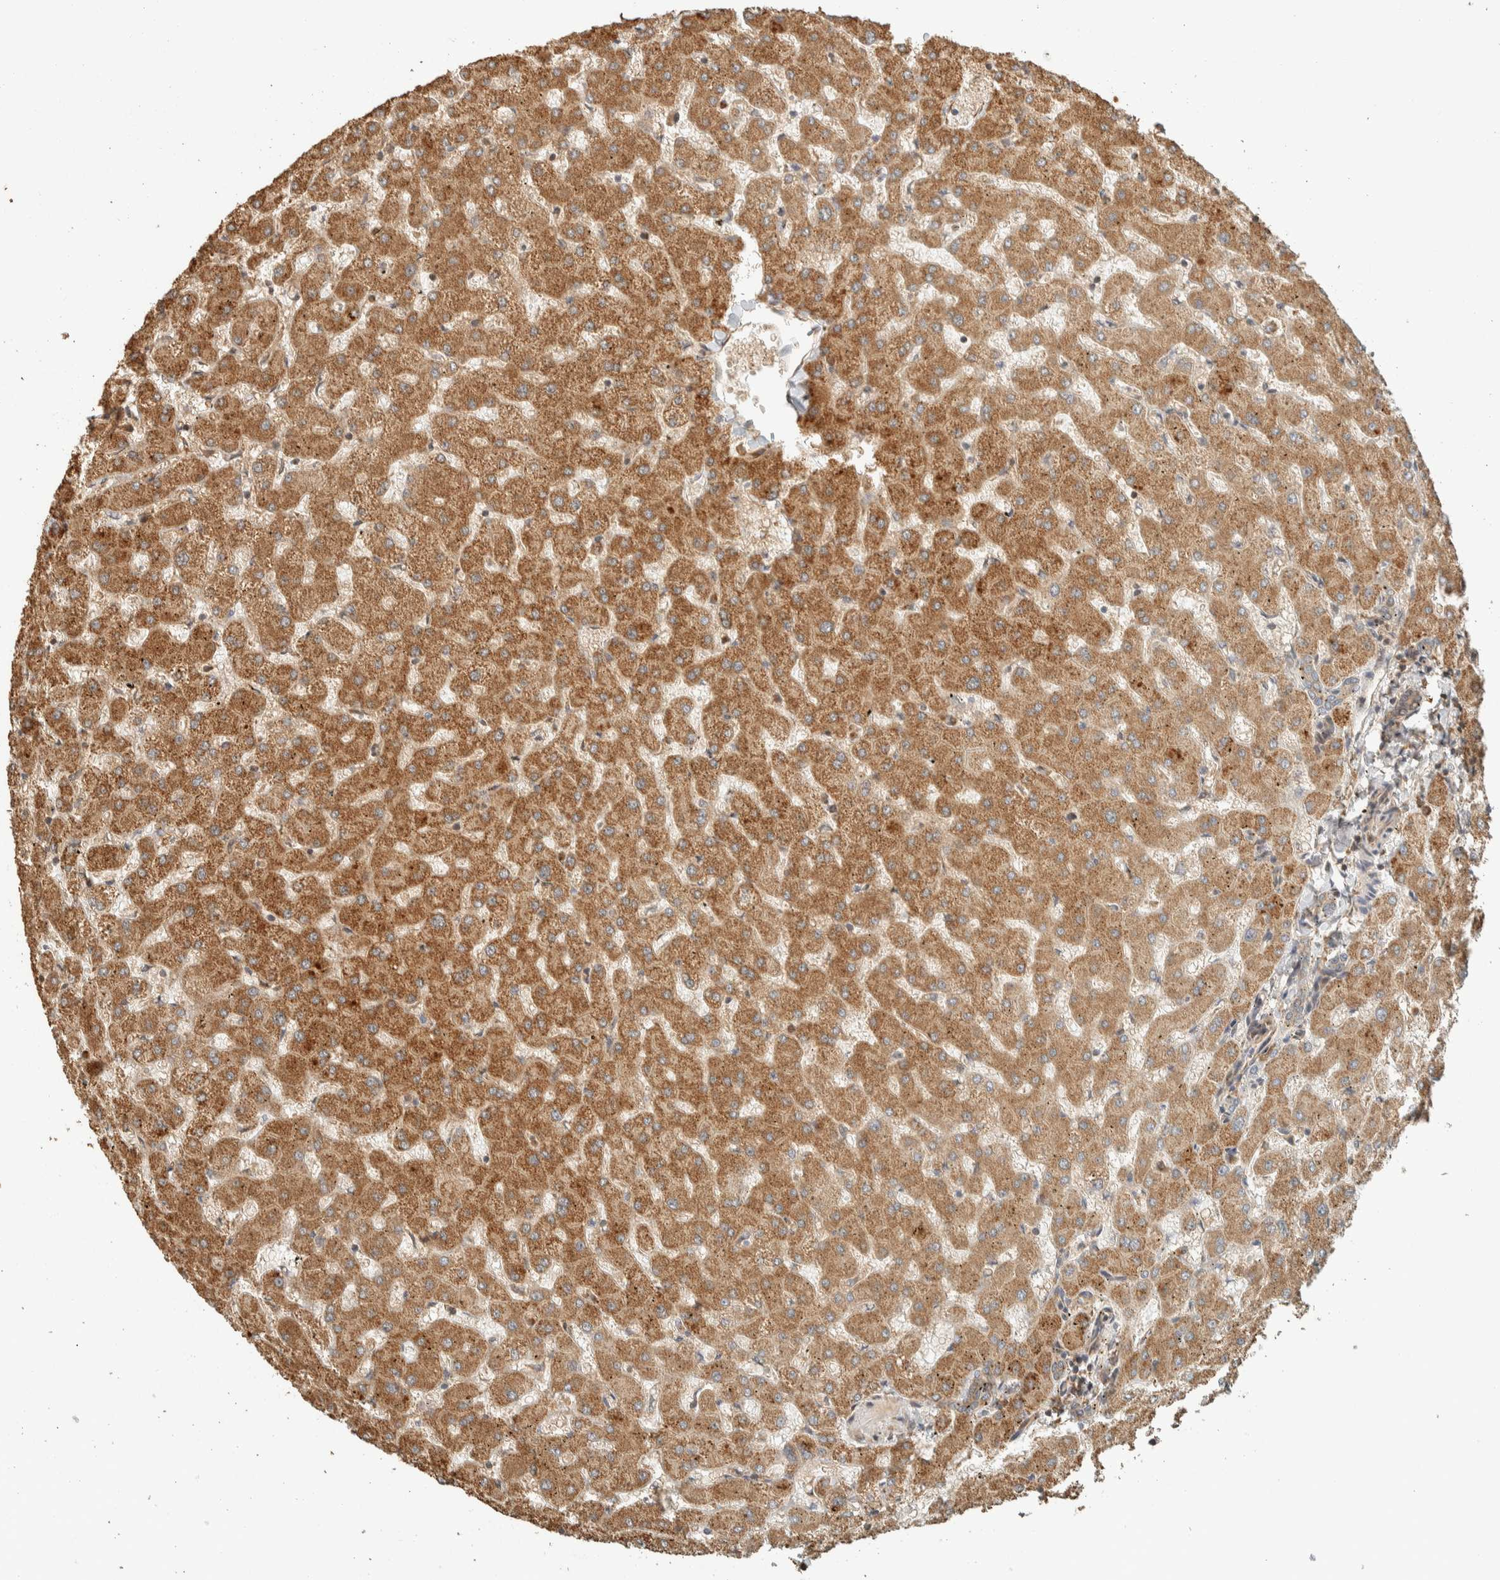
{"staining": {"intensity": "weak", "quantity": ">75%", "location": "cytoplasmic/membranous"}, "tissue": "liver", "cell_type": "Cholangiocytes", "image_type": "normal", "snomed": [{"axis": "morphology", "description": "Normal tissue, NOS"}, {"axis": "topography", "description": "Liver"}], "caption": "Benign liver exhibits weak cytoplasmic/membranous staining in approximately >75% of cholangiocytes, visualized by immunohistochemistry.", "gene": "EXOC7", "patient": {"sex": "female", "age": 63}}